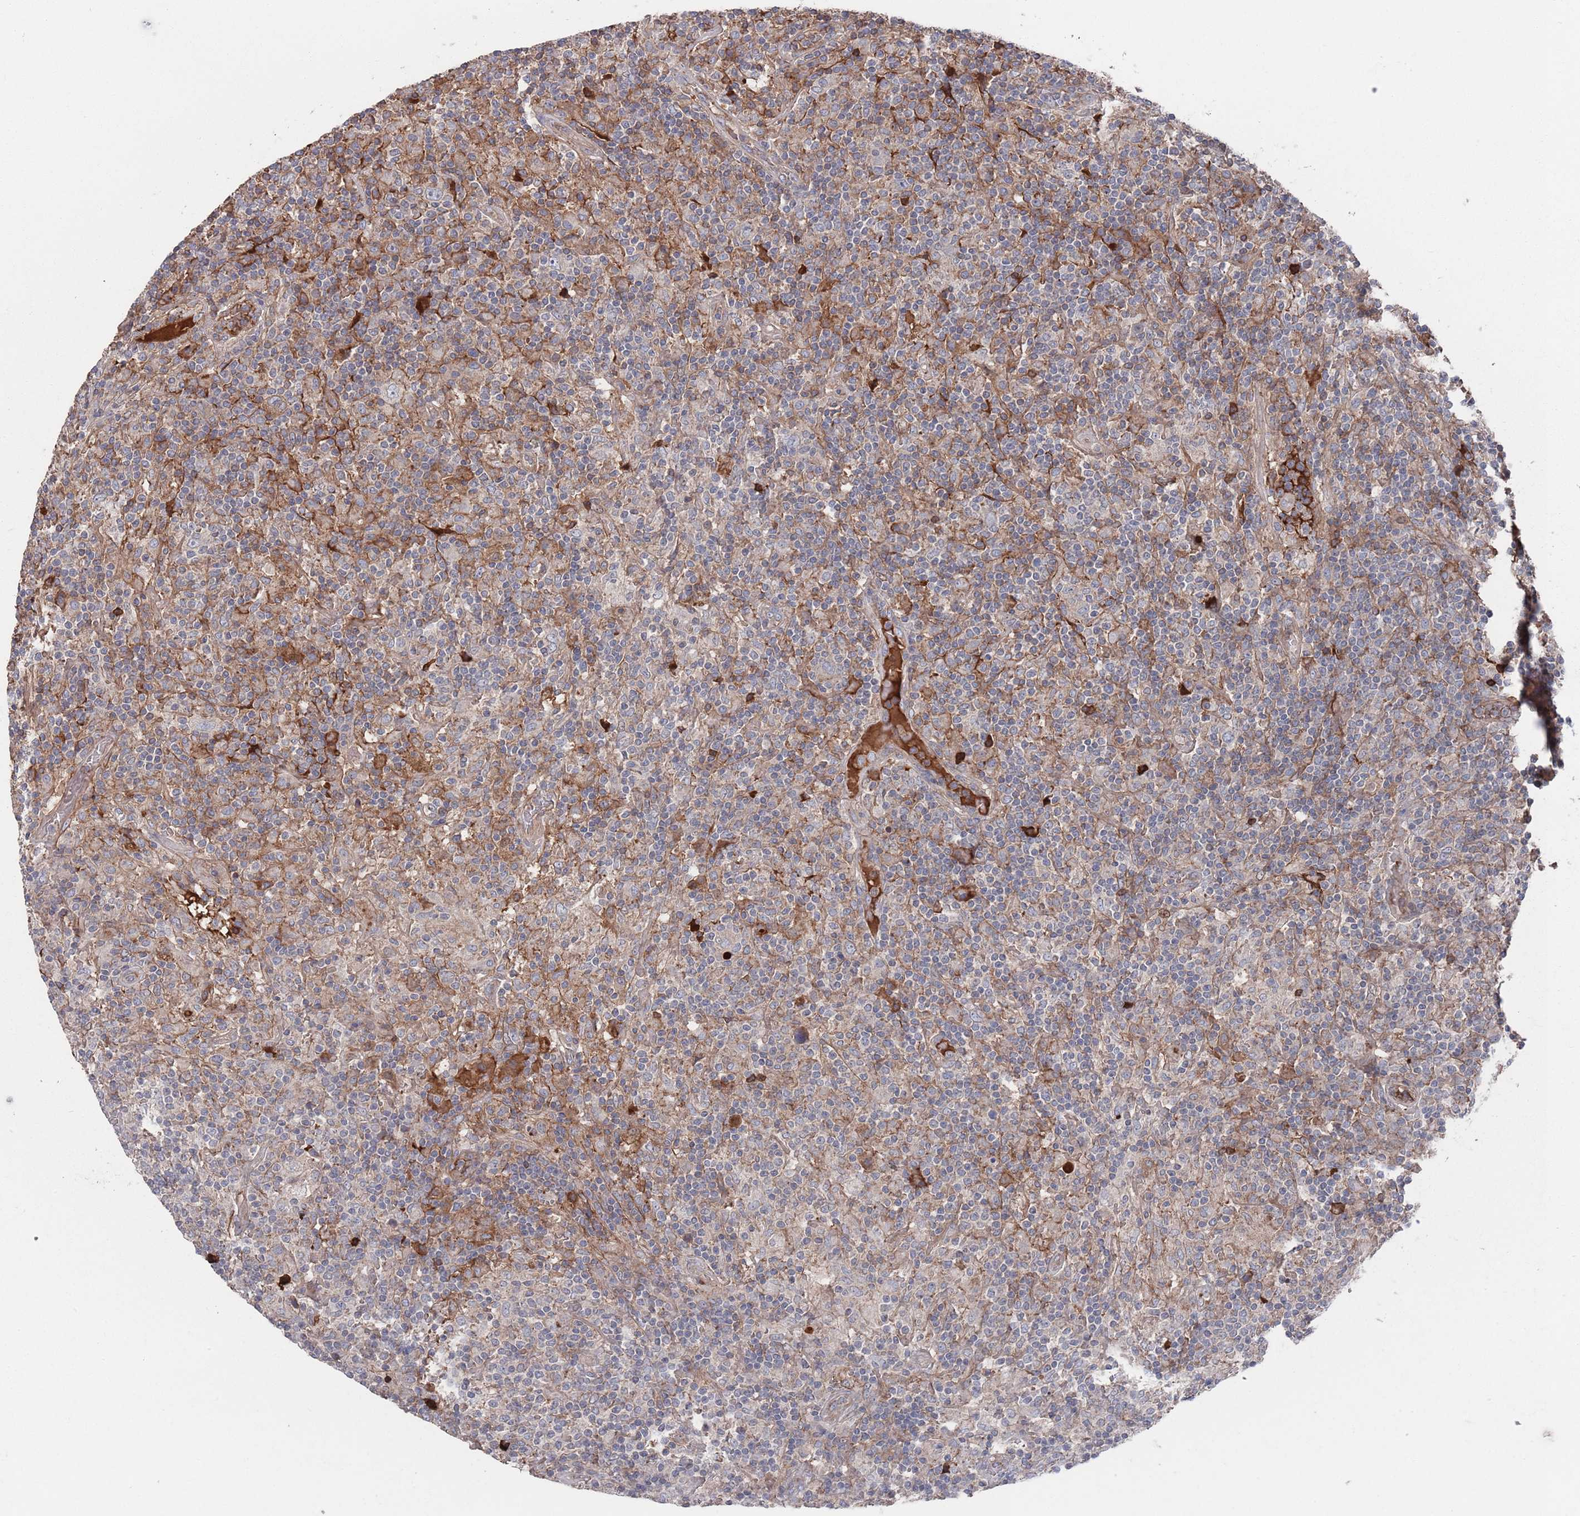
{"staining": {"intensity": "negative", "quantity": "none", "location": "none"}, "tissue": "lymphoma", "cell_type": "Tumor cells", "image_type": "cancer", "snomed": [{"axis": "morphology", "description": "Hodgkin's disease, NOS"}, {"axis": "topography", "description": "Lymph node"}], "caption": "A high-resolution photomicrograph shows IHC staining of lymphoma, which reveals no significant staining in tumor cells.", "gene": "PLEKHA4", "patient": {"sex": "male", "age": 70}}